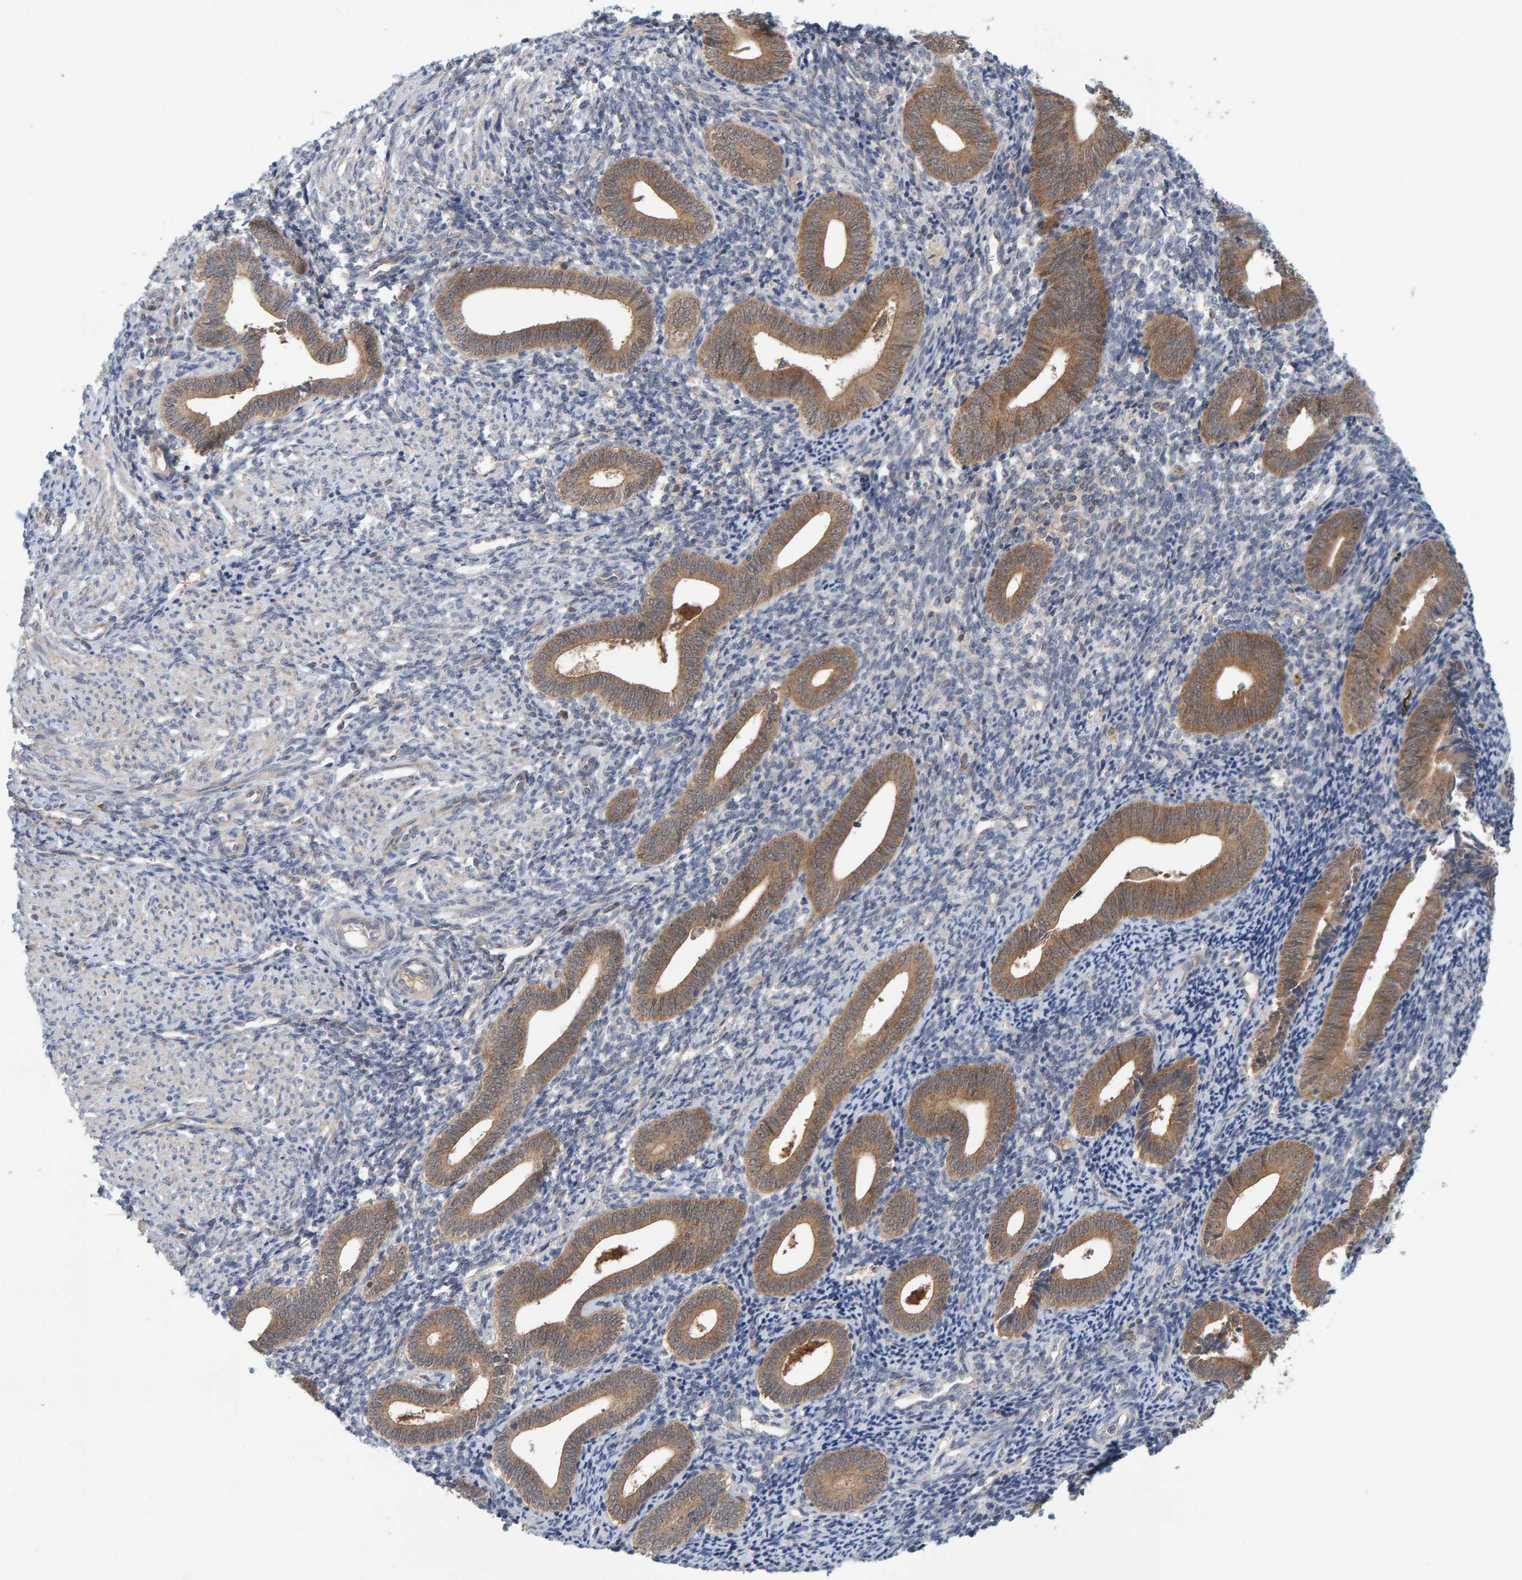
{"staining": {"intensity": "weak", "quantity": "25%-75%", "location": "cytoplasmic/membranous"}, "tissue": "endometrium", "cell_type": "Cells in endometrial stroma", "image_type": "normal", "snomed": [{"axis": "morphology", "description": "Normal tissue, NOS"}, {"axis": "topography", "description": "Uterus"}, {"axis": "topography", "description": "Endometrium"}], "caption": "Protein staining of benign endometrium reveals weak cytoplasmic/membranous expression in approximately 25%-75% of cells in endometrial stroma.", "gene": "TATDN1", "patient": {"sex": "female", "age": 33}}